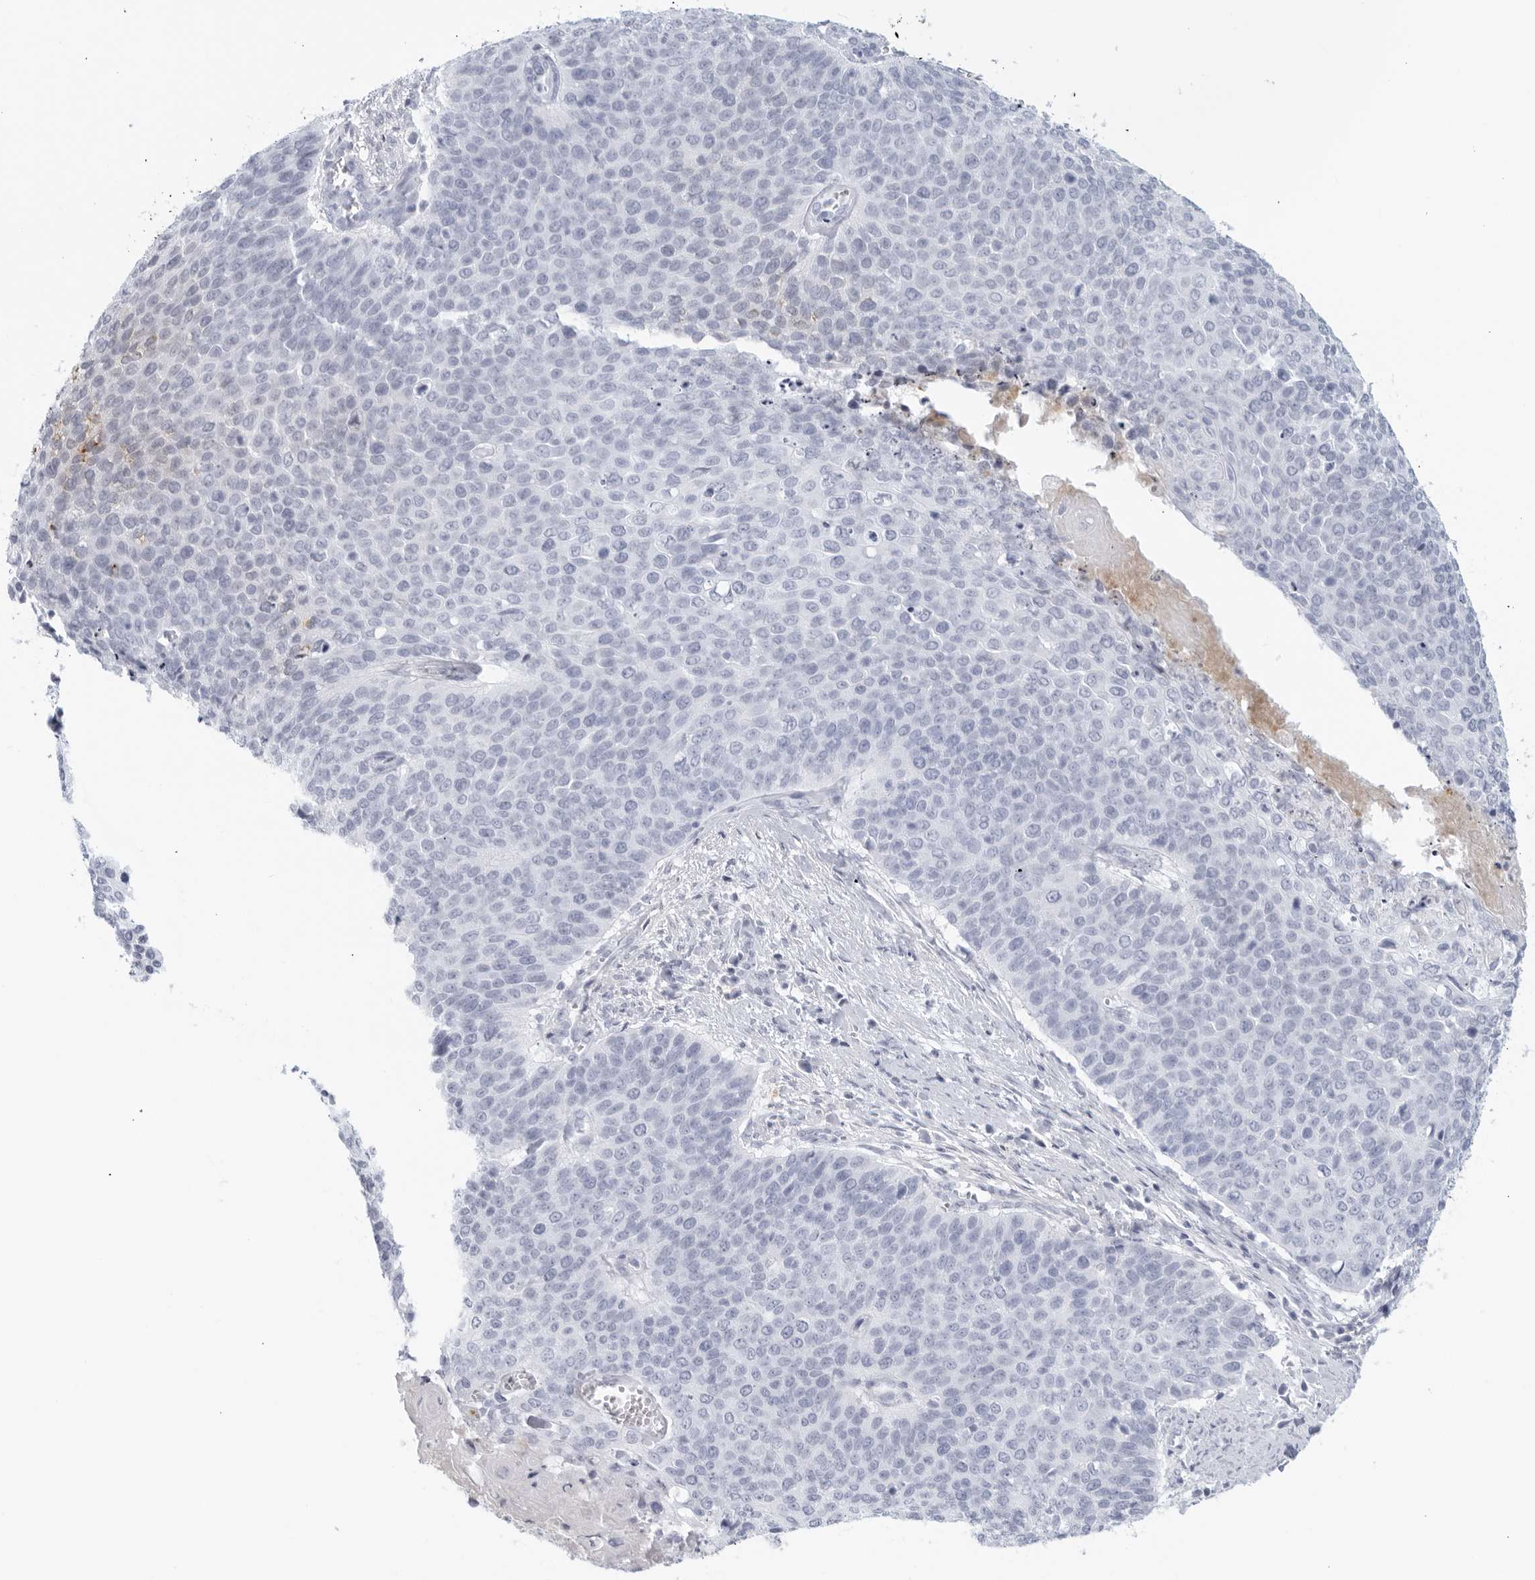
{"staining": {"intensity": "negative", "quantity": "none", "location": "none"}, "tissue": "cervical cancer", "cell_type": "Tumor cells", "image_type": "cancer", "snomed": [{"axis": "morphology", "description": "Squamous cell carcinoma, NOS"}, {"axis": "topography", "description": "Cervix"}], "caption": "The histopathology image shows no staining of tumor cells in cervical cancer (squamous cell carcinoma).", "gene": "FGG", "patient": {"sex": "female", "age": 39}}